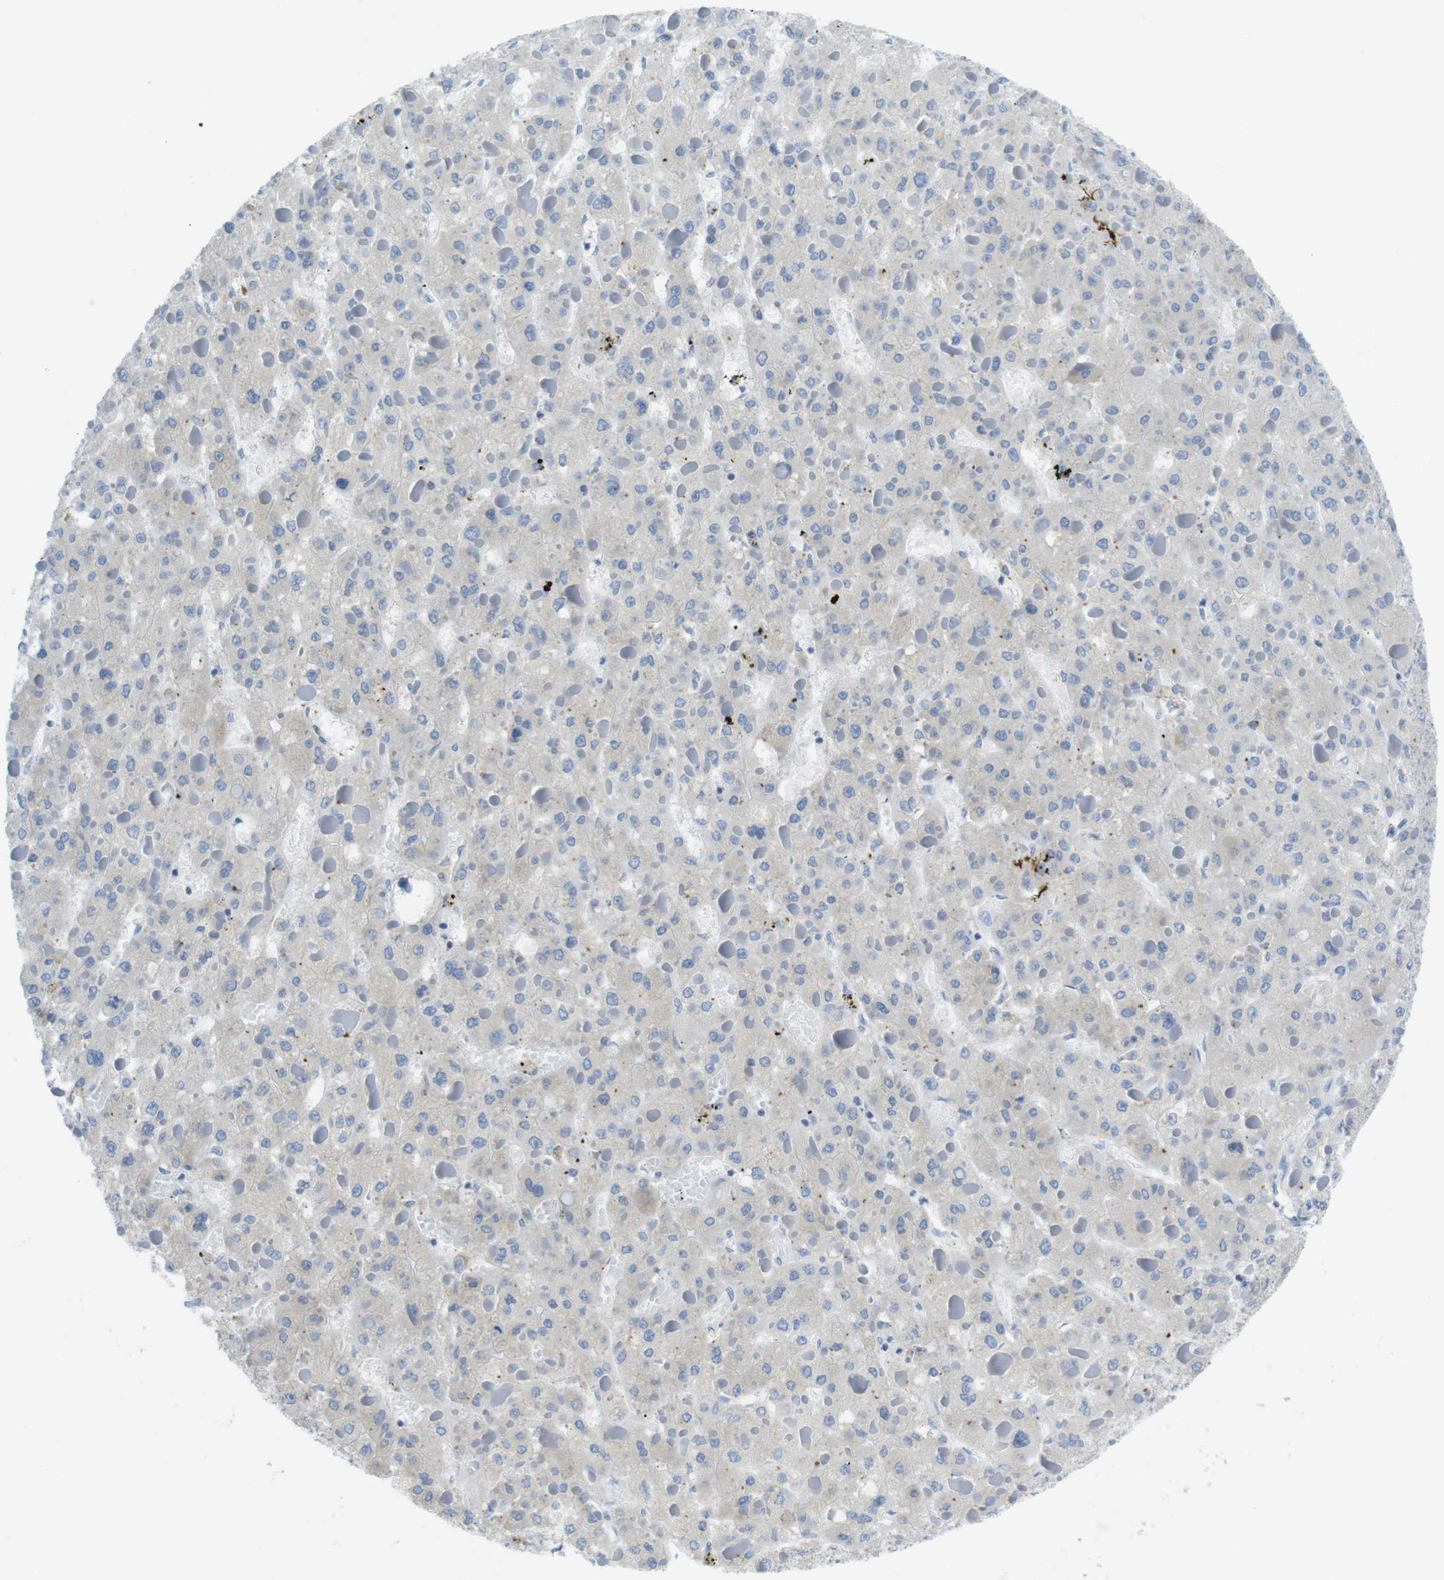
{"staining": {"intensity": "negative", "quantity": "none", "location": "none"}, "tissue": "liver cancer", "cell_type": "Tumor cells", "image_type": "cancer", "snomed": [{"axis": "morphology", "description": "Carcinoma, Hepatocellular, NOS"}, {"axis": "topography", "description": "Liver"}], "caption": "Liver cancer (hepatocellular carcinoma) stained for a protein using immunohistochemistry (IHC) exhibits no expression tumor cells.", "gene": "CLPTM1L", "patient": {"sex": "female", "age": 73}}